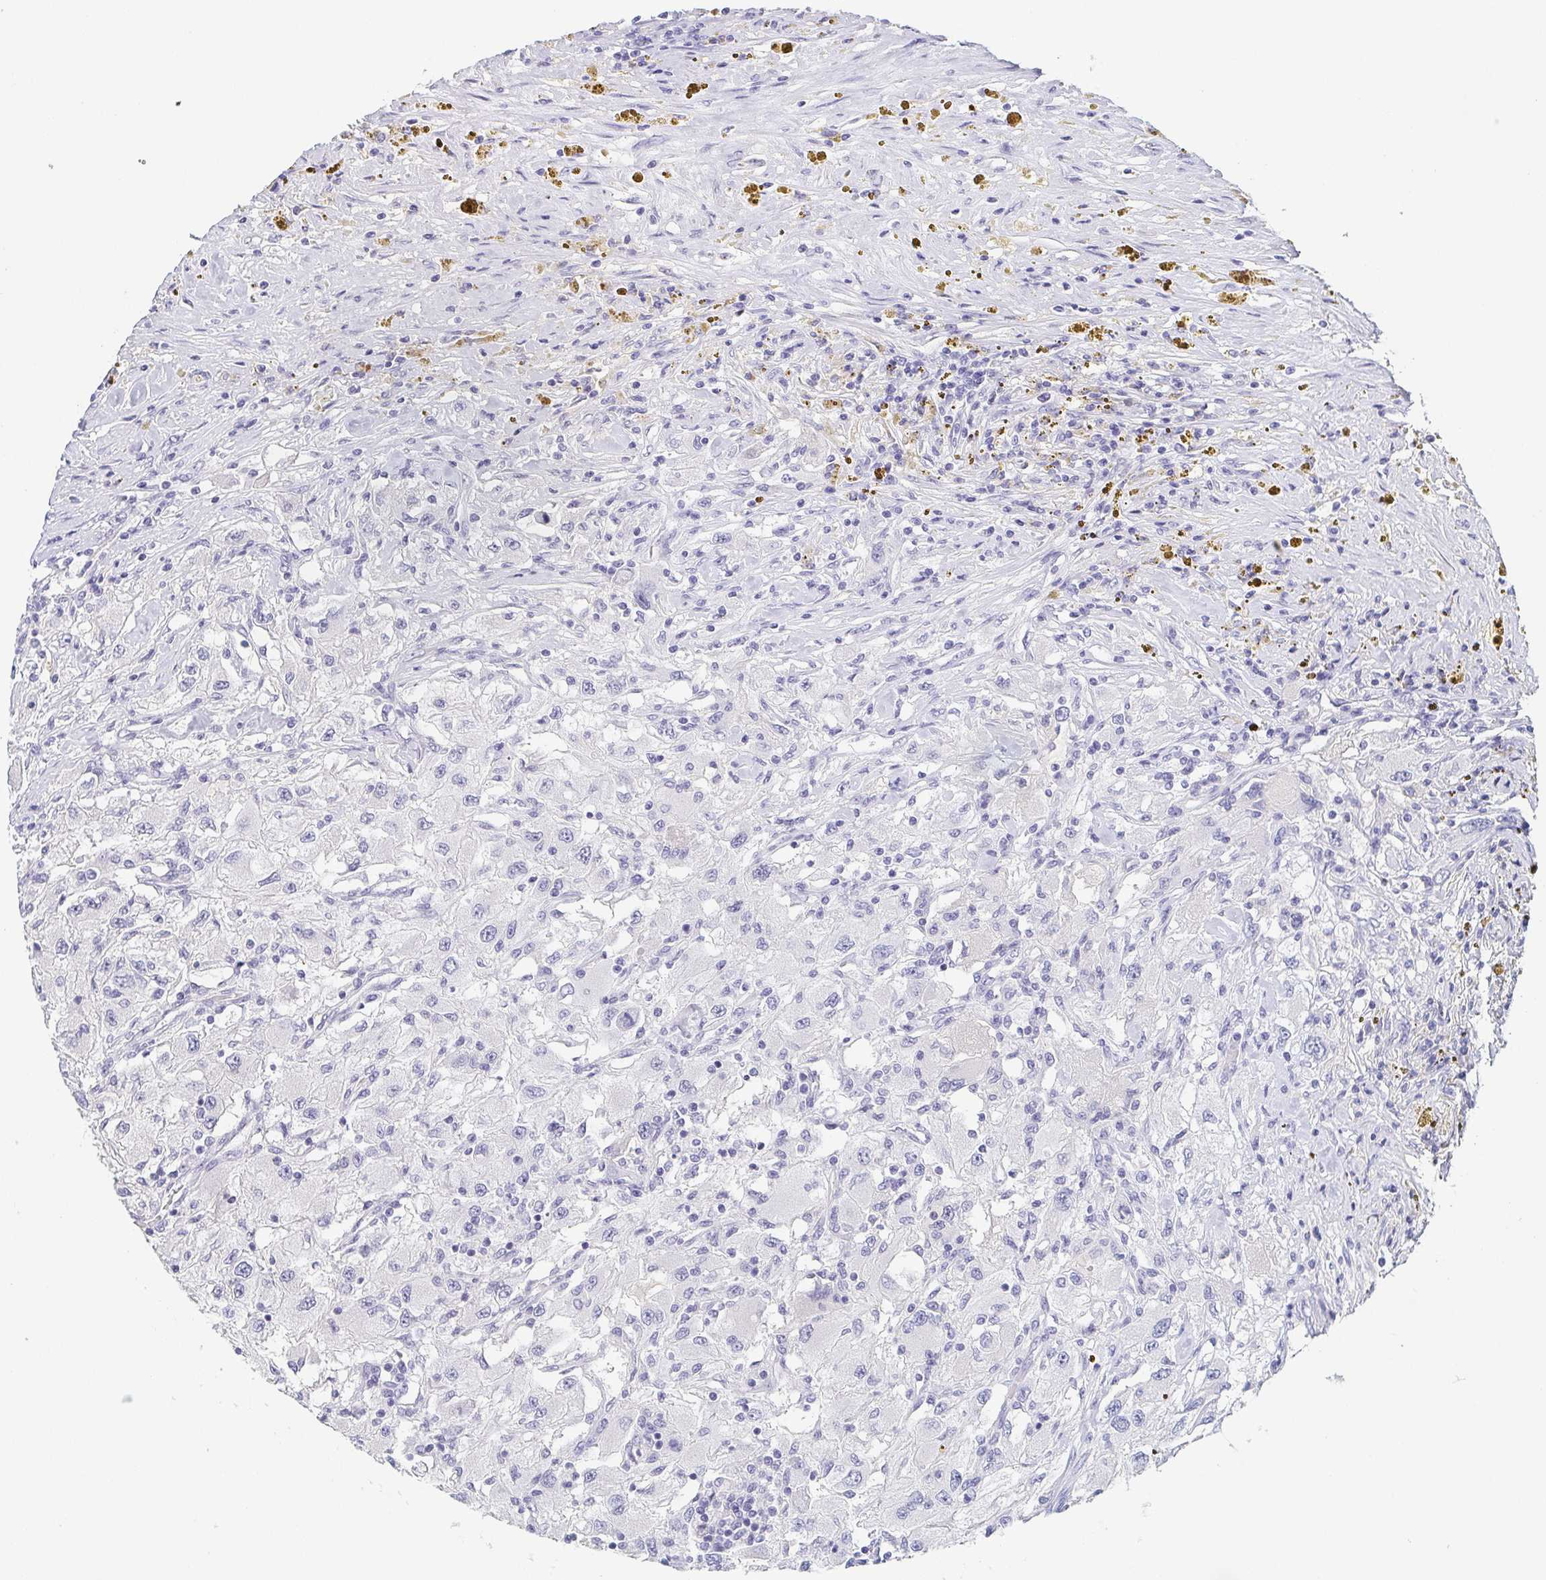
{"staining": {"intensity": "negative", "quantity": "none", "location": "none"}, "tissue": "renal cancer", "cell_type": "Tumor cells", "image_type": "cancer", "snomed": [{"axis": "morphology", "description": "Adenocarcinoma, NOS"}, {"axis": "topography", "description": "Kidney"}], "caption": "Adenocarcinoma (renal) was stained to show a protein in brown. There is no significant expression in tumor cells.", "gene": "ITLN1", "patient": {"sex": "female", "age": 67}}